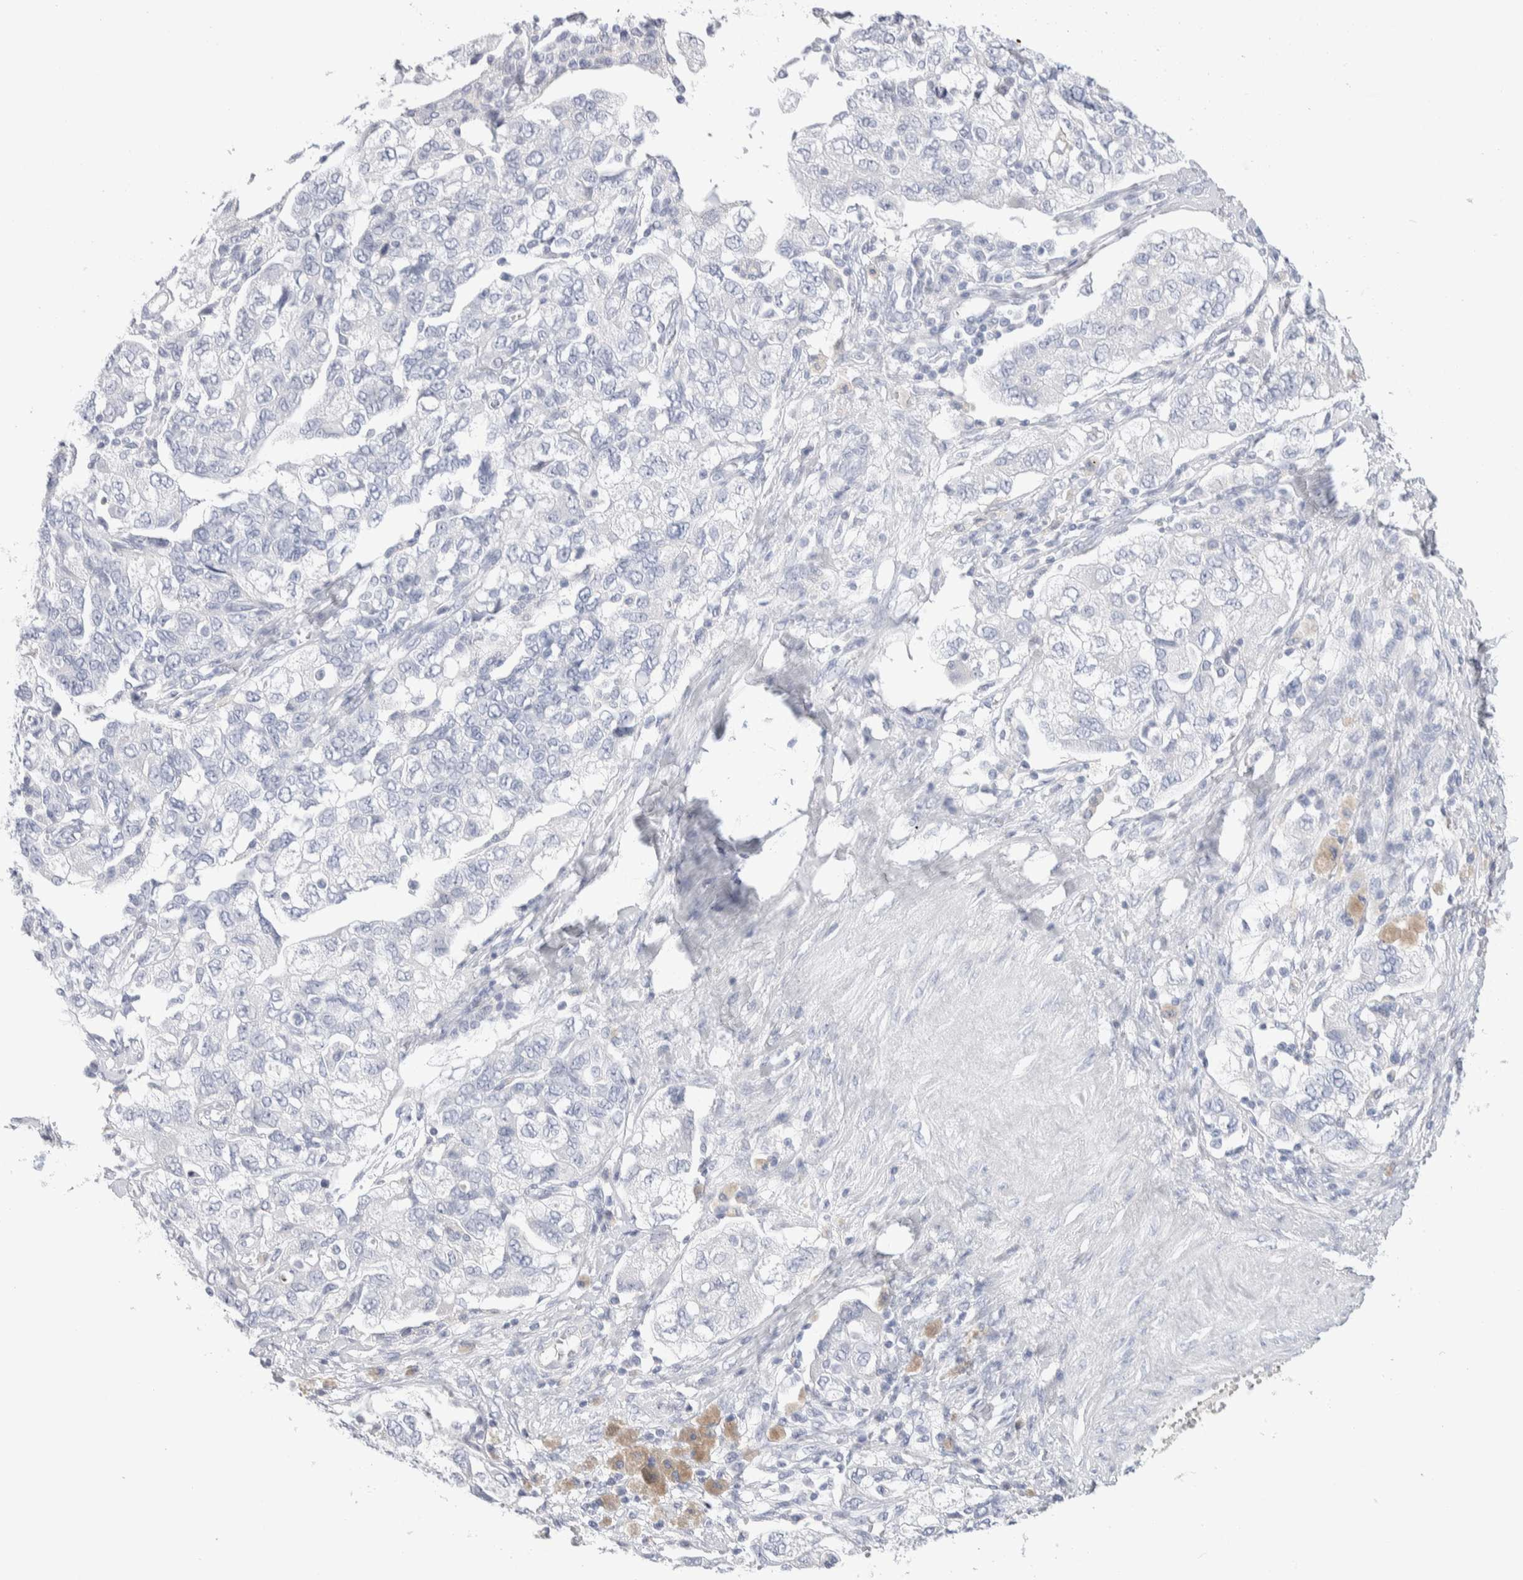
{"staining": {"intensity": "negative", "quantity": "none", "location": "none"}, "tissue": "ovarian cancer", "cell_type": "Tumor cells", "image_type": "cancer", "snomed": [{"axis": "morphology", "description": "Carcinoma, NOS"}, {"axis": "morphology", "description": "Cystadenocarcinoma, serous, NOS"}, {"axis": "topography", "description": "Ovary"}], "caption": "Human ovarian cancer (serous cystadenocarcinoma) stained for a protein using immunohistochemistry (IHC) shows no staining in tumor cells.", "gene": "GDA", "patient": {"sex": "female", "age": 69}}